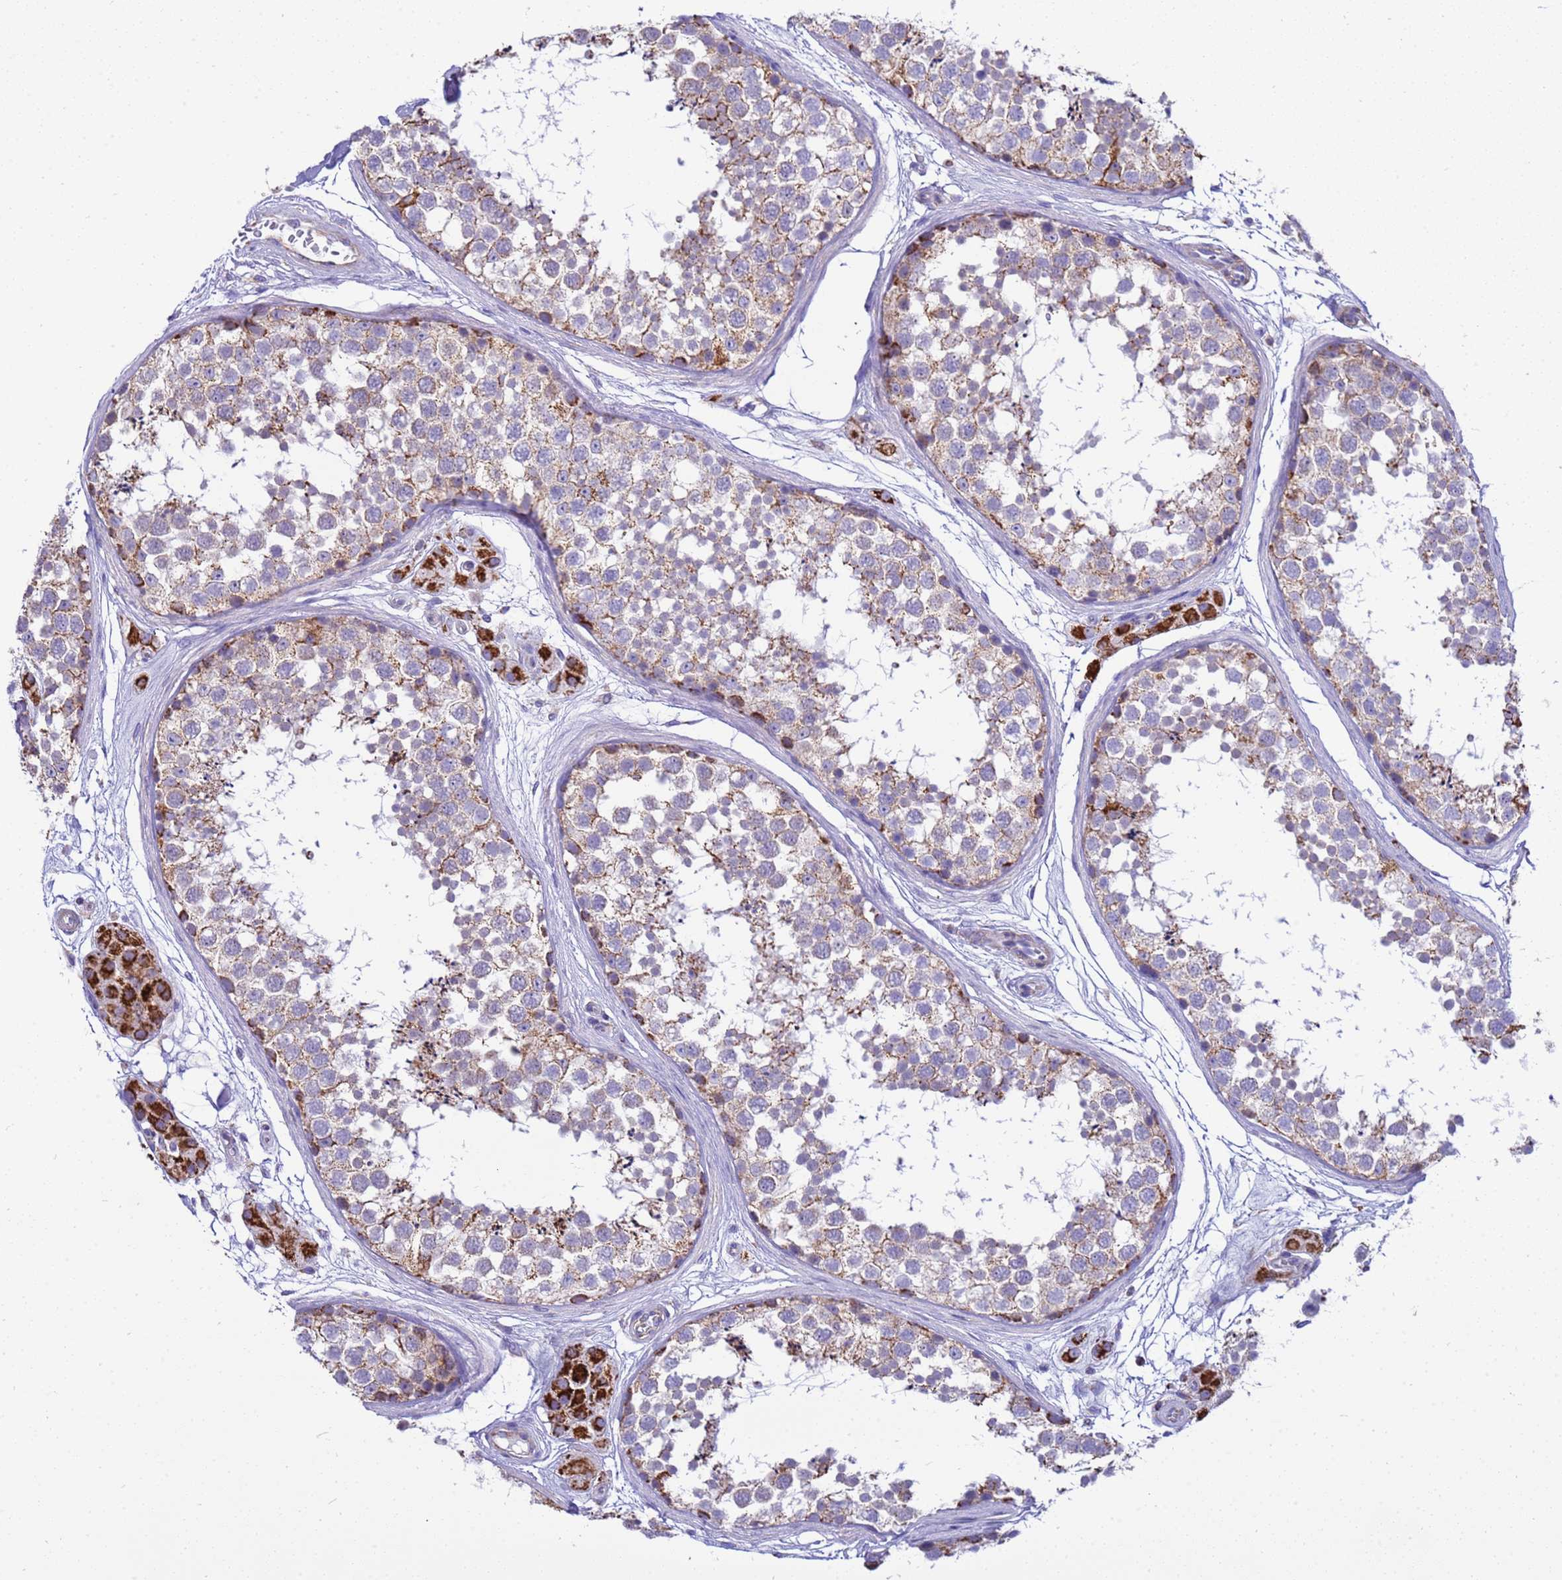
{"staining": {"intensity": "moderate", "quantity": ">75%", "location": "cytoplasmic/membranous"}, "tissue": "testis", "cell_type": "Cells in seminiferous ducts", "image_type": "normal", "snomed": [{"axis": "morphology", "description": "Normal tissue, NOS"}, {"axis": "topography", "description": "Testis"}], "caption": "This image reveals benign testis stained with immunohistochemistry to label a protein in brown. The cytoplasmic/membranous of cells in seminiferous ducts show moderate positivity for the protein. Nuclei are counter-stained blue.", "gene": "RNF165", "patient": {"sex": "male", "age": 56}}